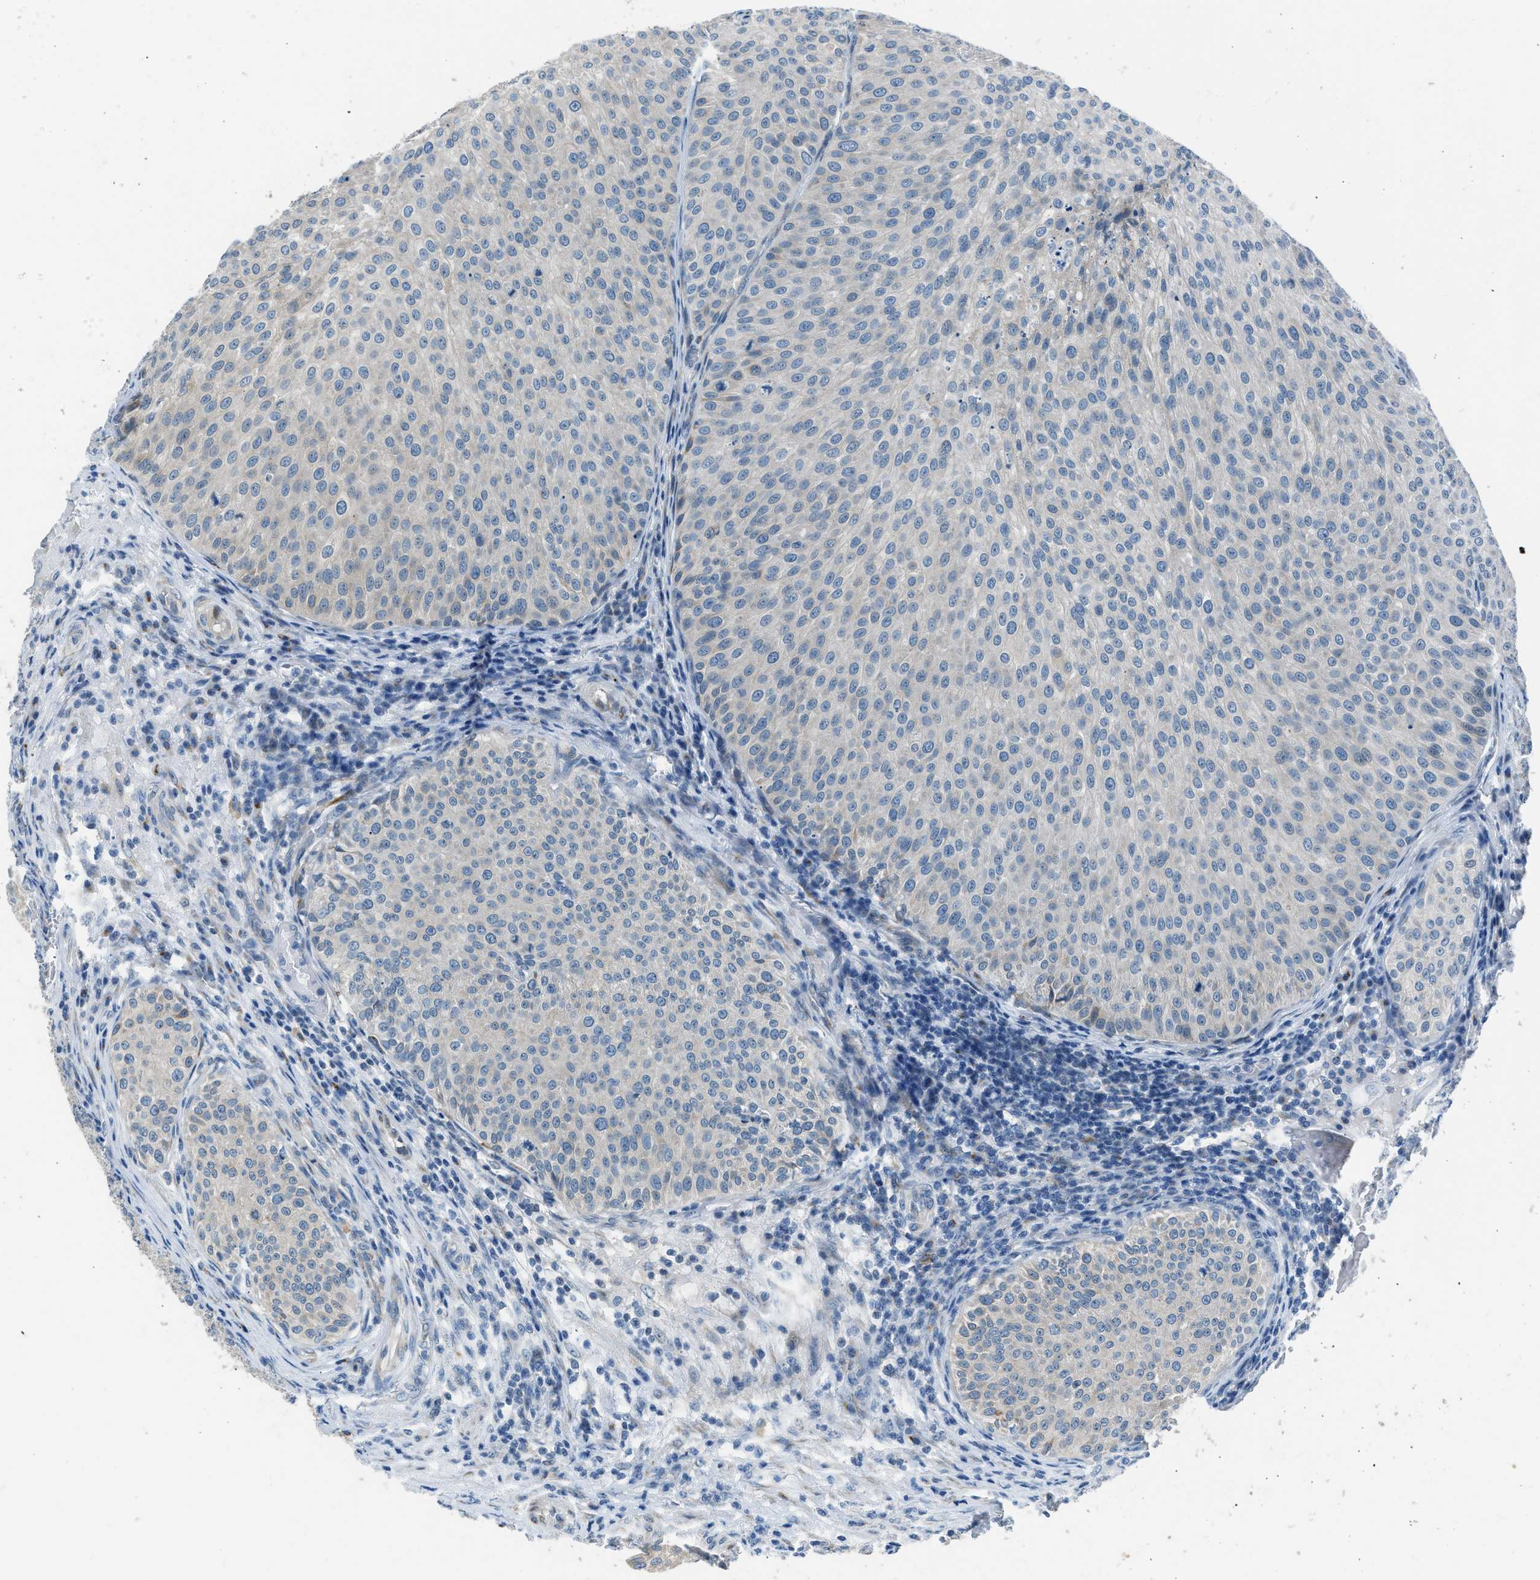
{"staining": {"intensity": "negative", "quantity": "none", "location": "none"}, "tissue": "urothelial cancer", "cell_type": "Tumor cells", "image_type": "cancer", "snomed": [{"axis": "morphology", "description": "Urothelial carcinoma, Low grade"}, {"axis": "topography", "description": "Smooth muscle"}, {"axis": "topography", "description": "Urinary bladder"}], "caption": "Immunohistochemical staining of low-grade urothelial carcinoma shows no significant expression in tumor cells.", "gene": "RNF41", "patient": {"sex": "male", "age": 60}}